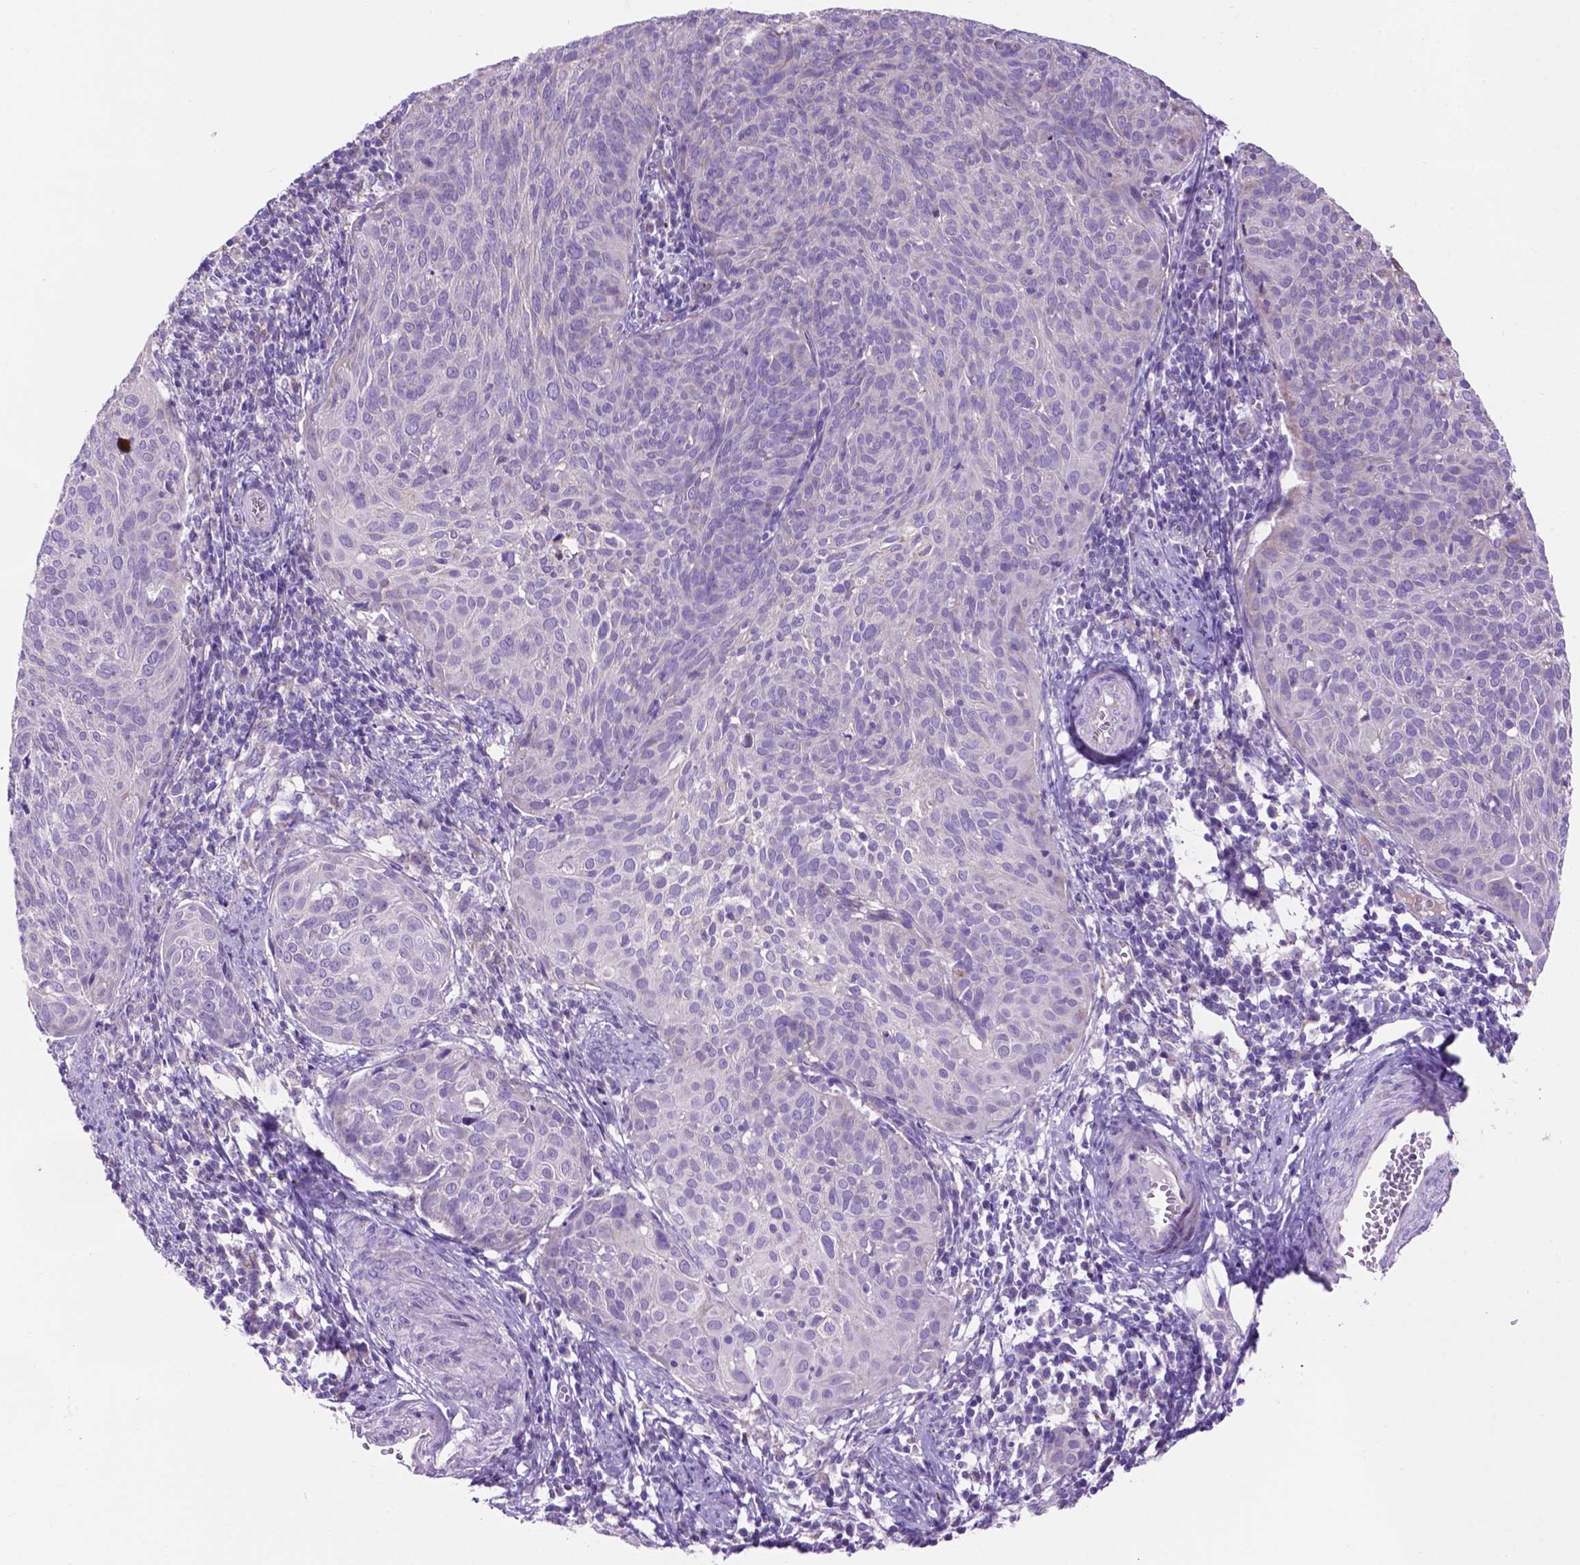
{"staining": {"intensity": "negative", "quantity": "none", "location": "none"}, "tissue": "cervical cancer", "cell_type": "Tumor cells", "image_type": "cancer", "snomed": [{"axis": "morphology", "description": "Squamous cell carcinoma, NOS"}, {"axis": "topography", "description": "Cervix"}], "caption": "Protein analysis of squamous cell carcinoma (cervical) reveals no significant expression in tumor cells.", "gene": "TMEM121B", "patient": {"sex": "female", "age": 39}}